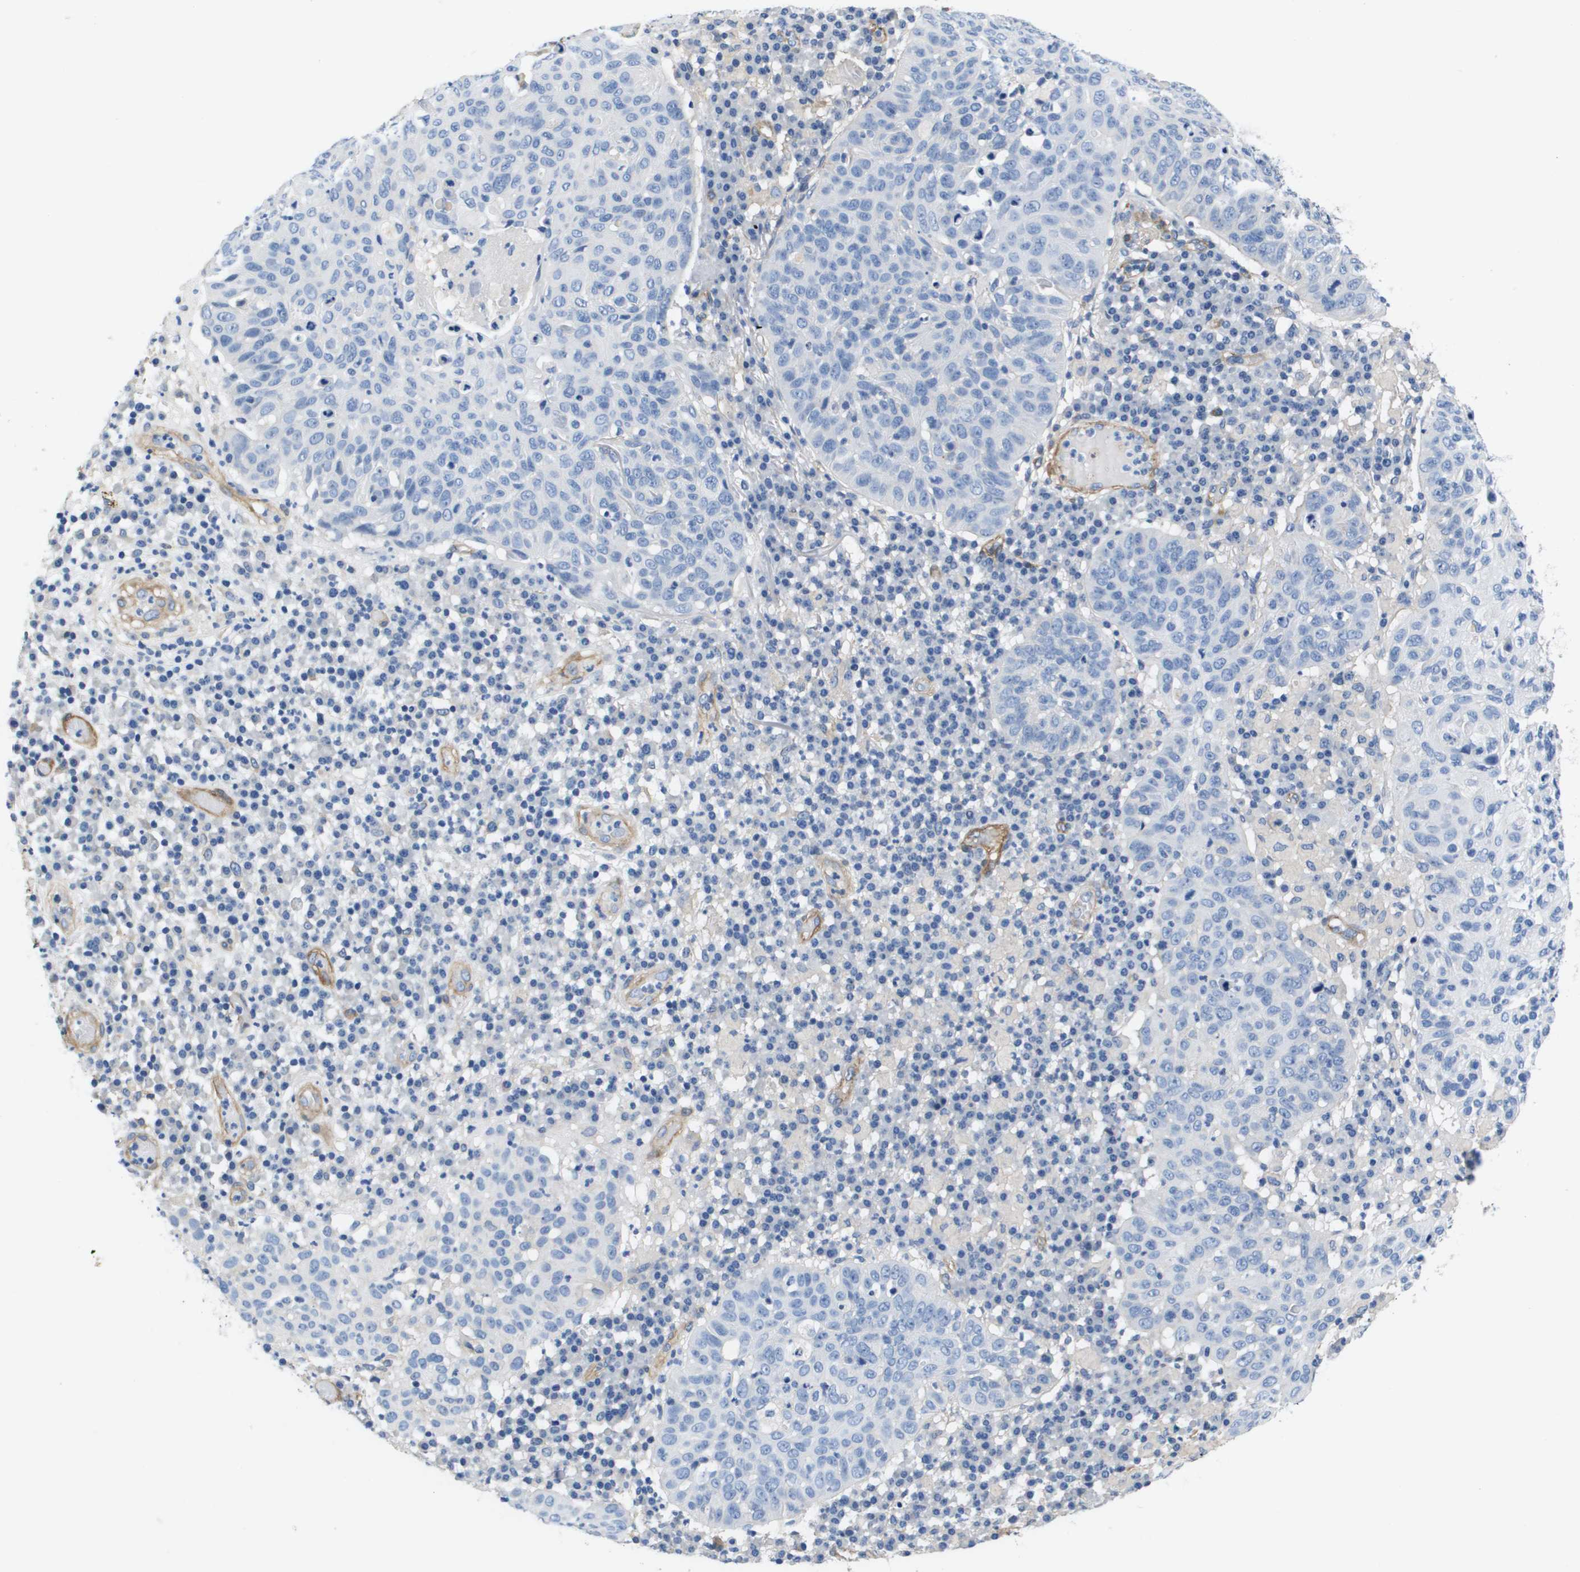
{"staining": {"intensity": "negative", "quantity": "none", "location": "none"}, "tissue": "skin cancer", "cell_type": "Tumor cells", "image_type": "cancer", "snomed": [{"axis": "morphology", "description": "Squamous cell carcinoma in situ, NOS"}, {"axis": "morphology", "description": "Squamous cell carcinoma, NOS"}, {"axis": "topography", "description": "Skin"}], "caption": "IHC photomicrograph of neoplastic tissue: skin cancer (squamous cell carcinoma in situ) stained with DAB (3,3'-diaminobenzidine) shows no significant protein staining in tumor cells. Brightfield microscopy of immunohistochemistry (IHC) stained with DAB (3,3'-diaminobenzidine) (brown) and hematoxylin (blue), captured at high magnification.", "gene": "LPP", "patient": {"sex": "male", "age": 93}}